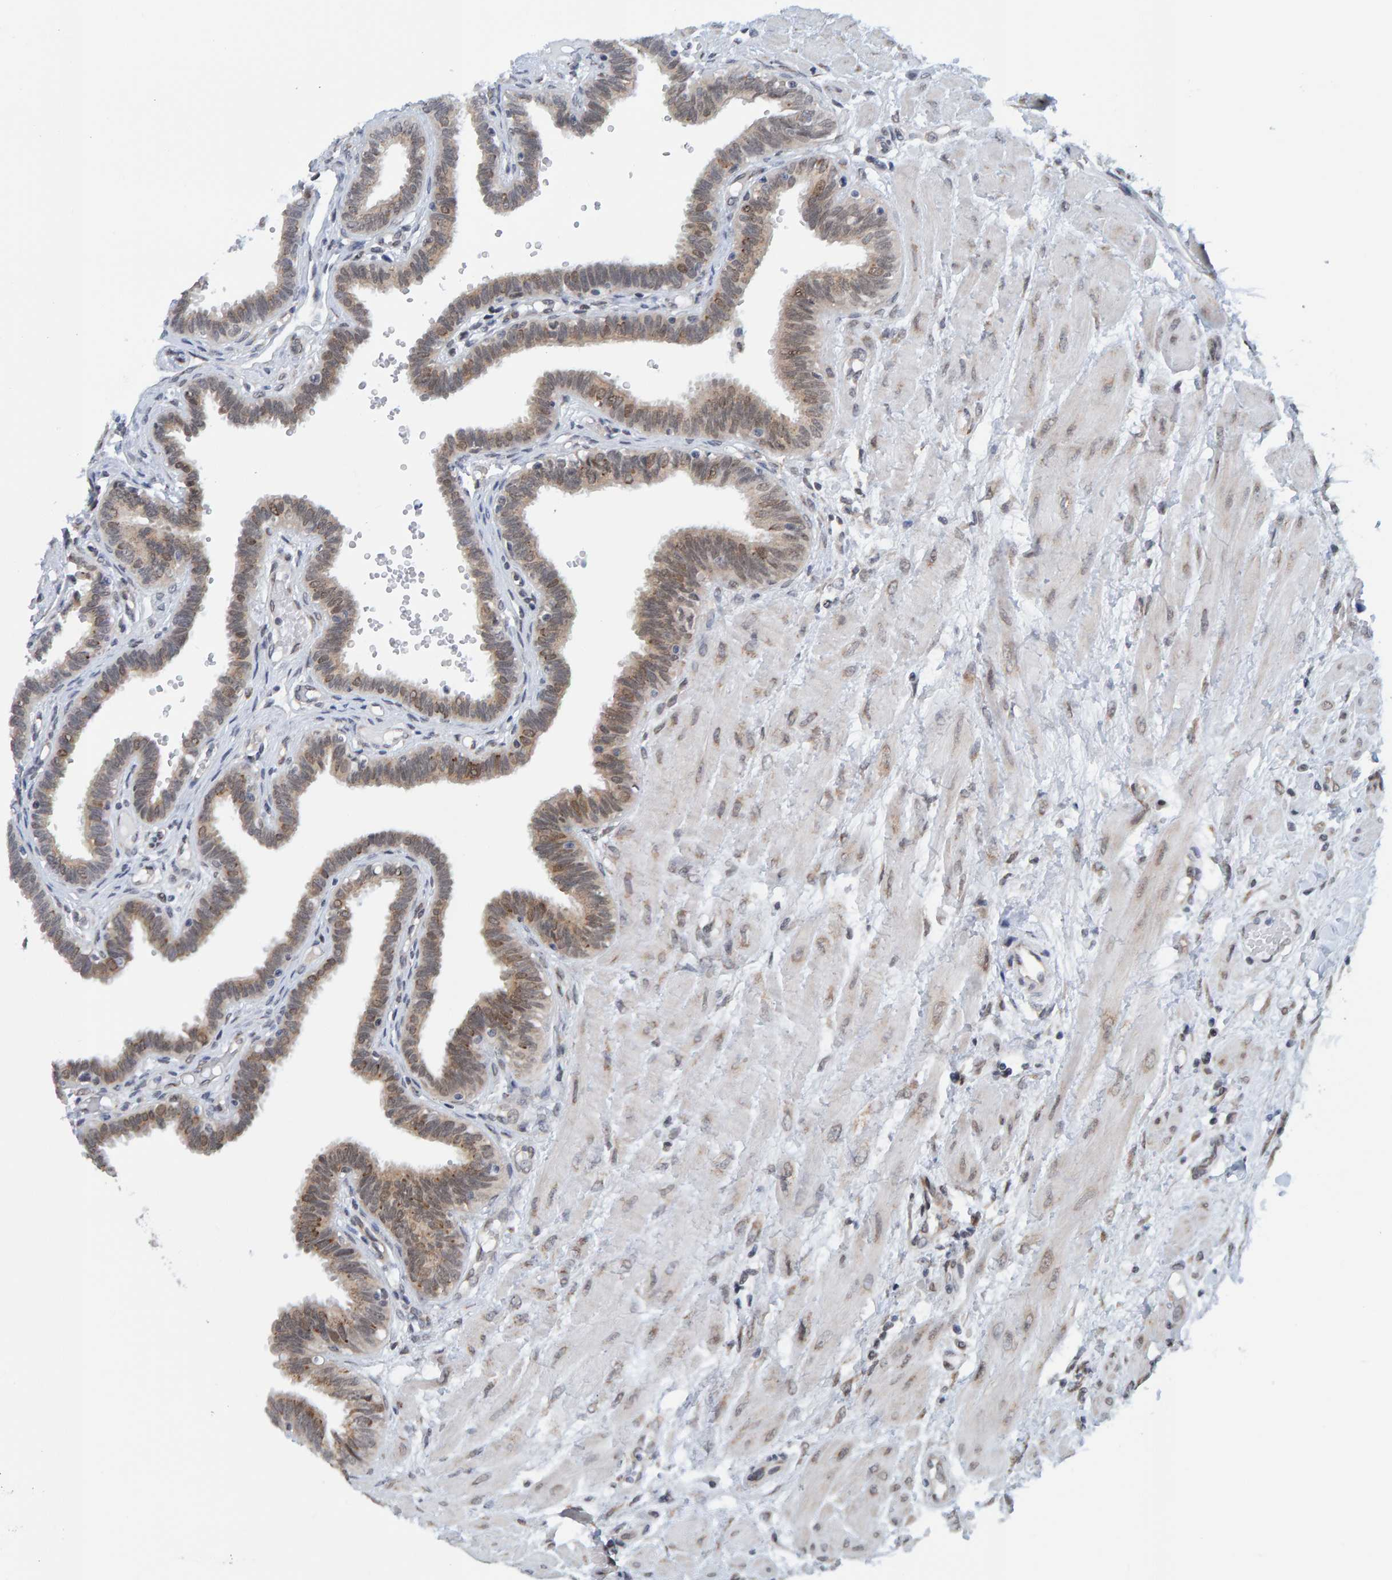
{"staining": {"intensity": "weak", "quantity": ">75%", "location": "cytoplasmic/membranous"}, "tissue": "fallopian tube", "cell_type": "Glandular cells", "image_type": "normal", "snomed": [{"axis": "morphology", "description": "Normal tissue, NOS"}, {"axis": "topography", "description": "Fallopian tube"}], "caption": "Weak cytoplasmic/membranous positivity is seen in approximately >75% of glandular cells in unremarkable fallopian tube. The protein is shown in brown color, while the nuclei are stained blue.", "gene": "SCRN2", "patient": {"sex": "female", "age": 32}}